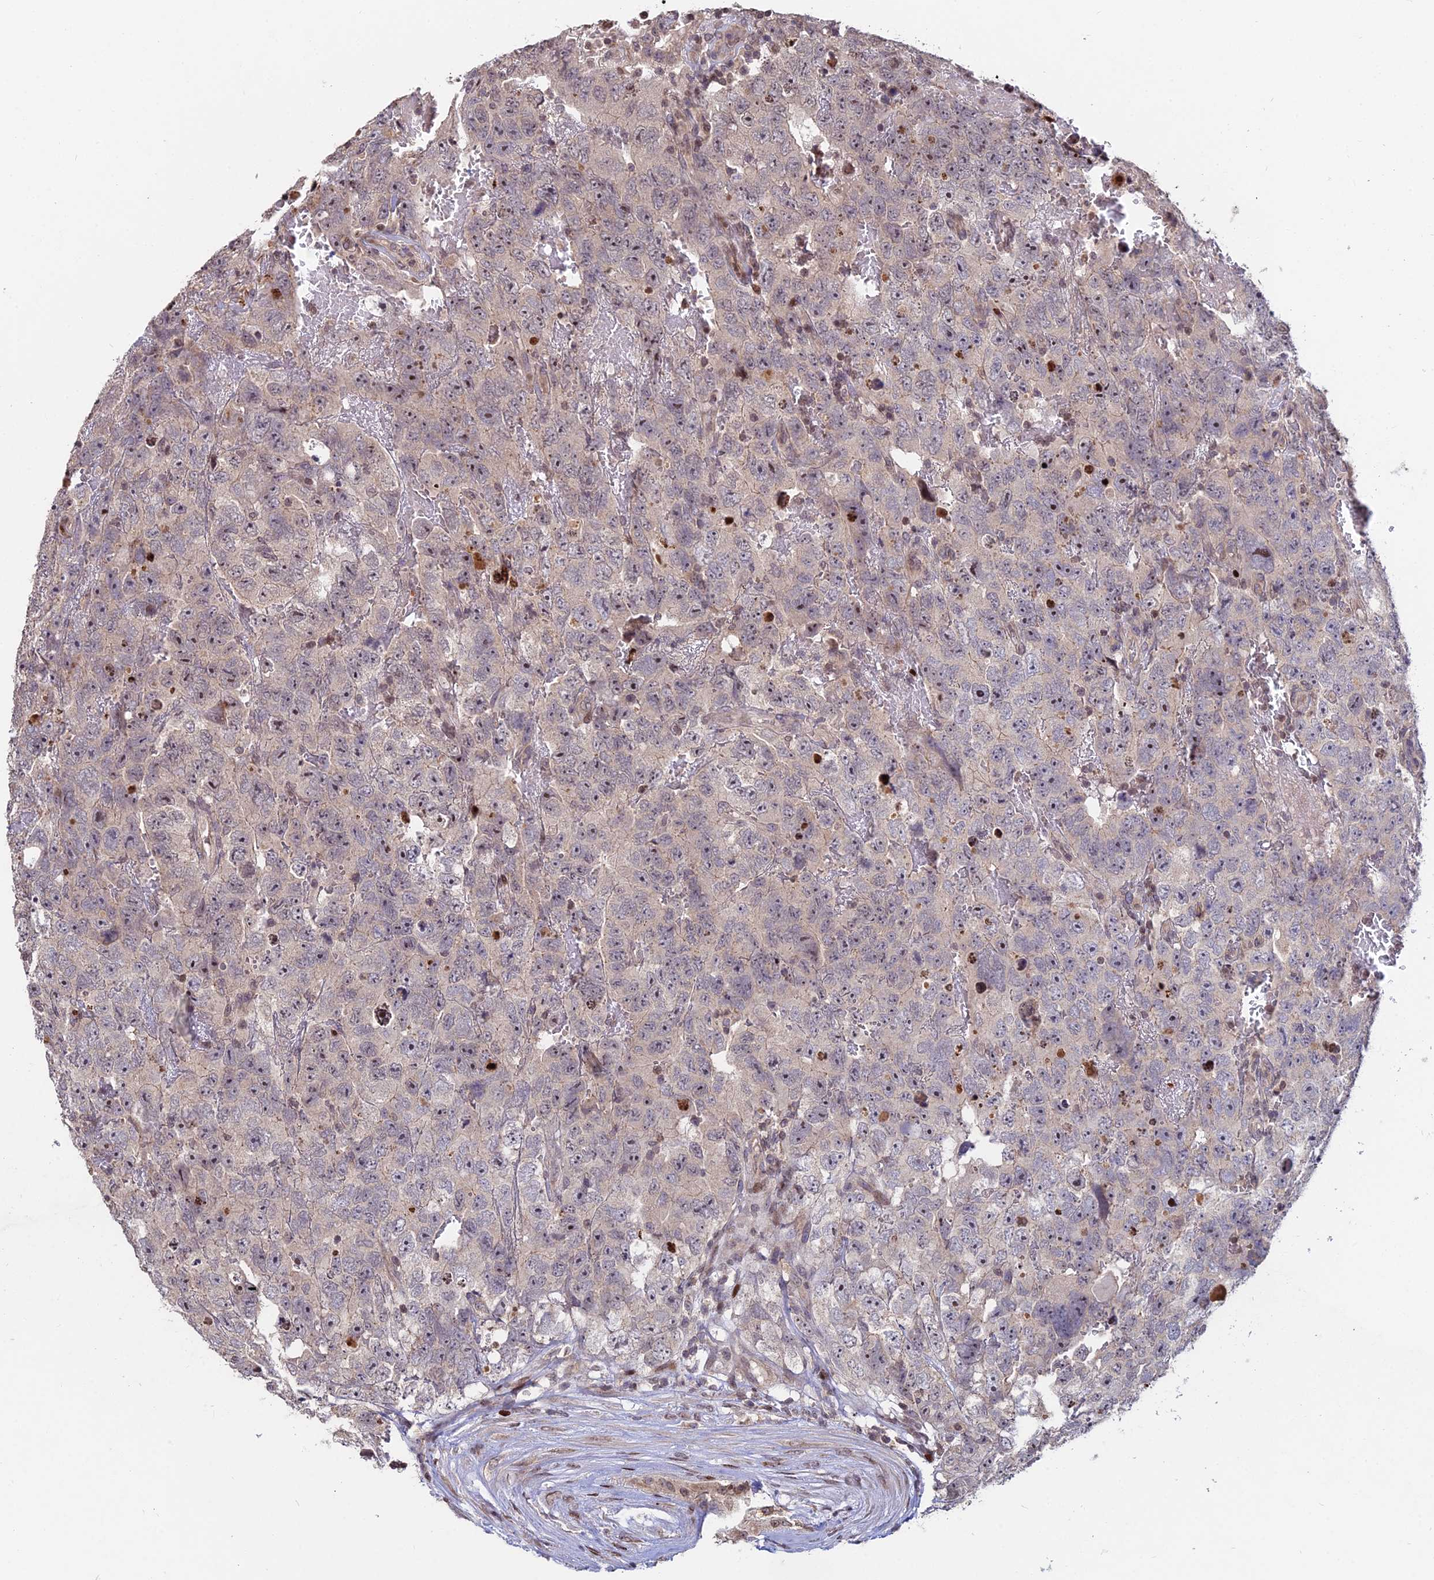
{"staining": {"intensity": "moderate", "quantity": "<25%", "location": "nuclear"}, "tissue": "testis cancer", "cell_type": "Tumor cells", "image_type": "cancer", "snomed": [{"axis": "morphology", "description": "Carcinoma, Embryonal, NOS"}, {"axis": "topography", "description": "Testis"}], "caption": "Protein expression analysis of testis cancer reveals moderate nuclear staining in approximately <25% of tumor cells.", "gene": "RBMS2", "patient": {"sex": "male", "age": 45}}